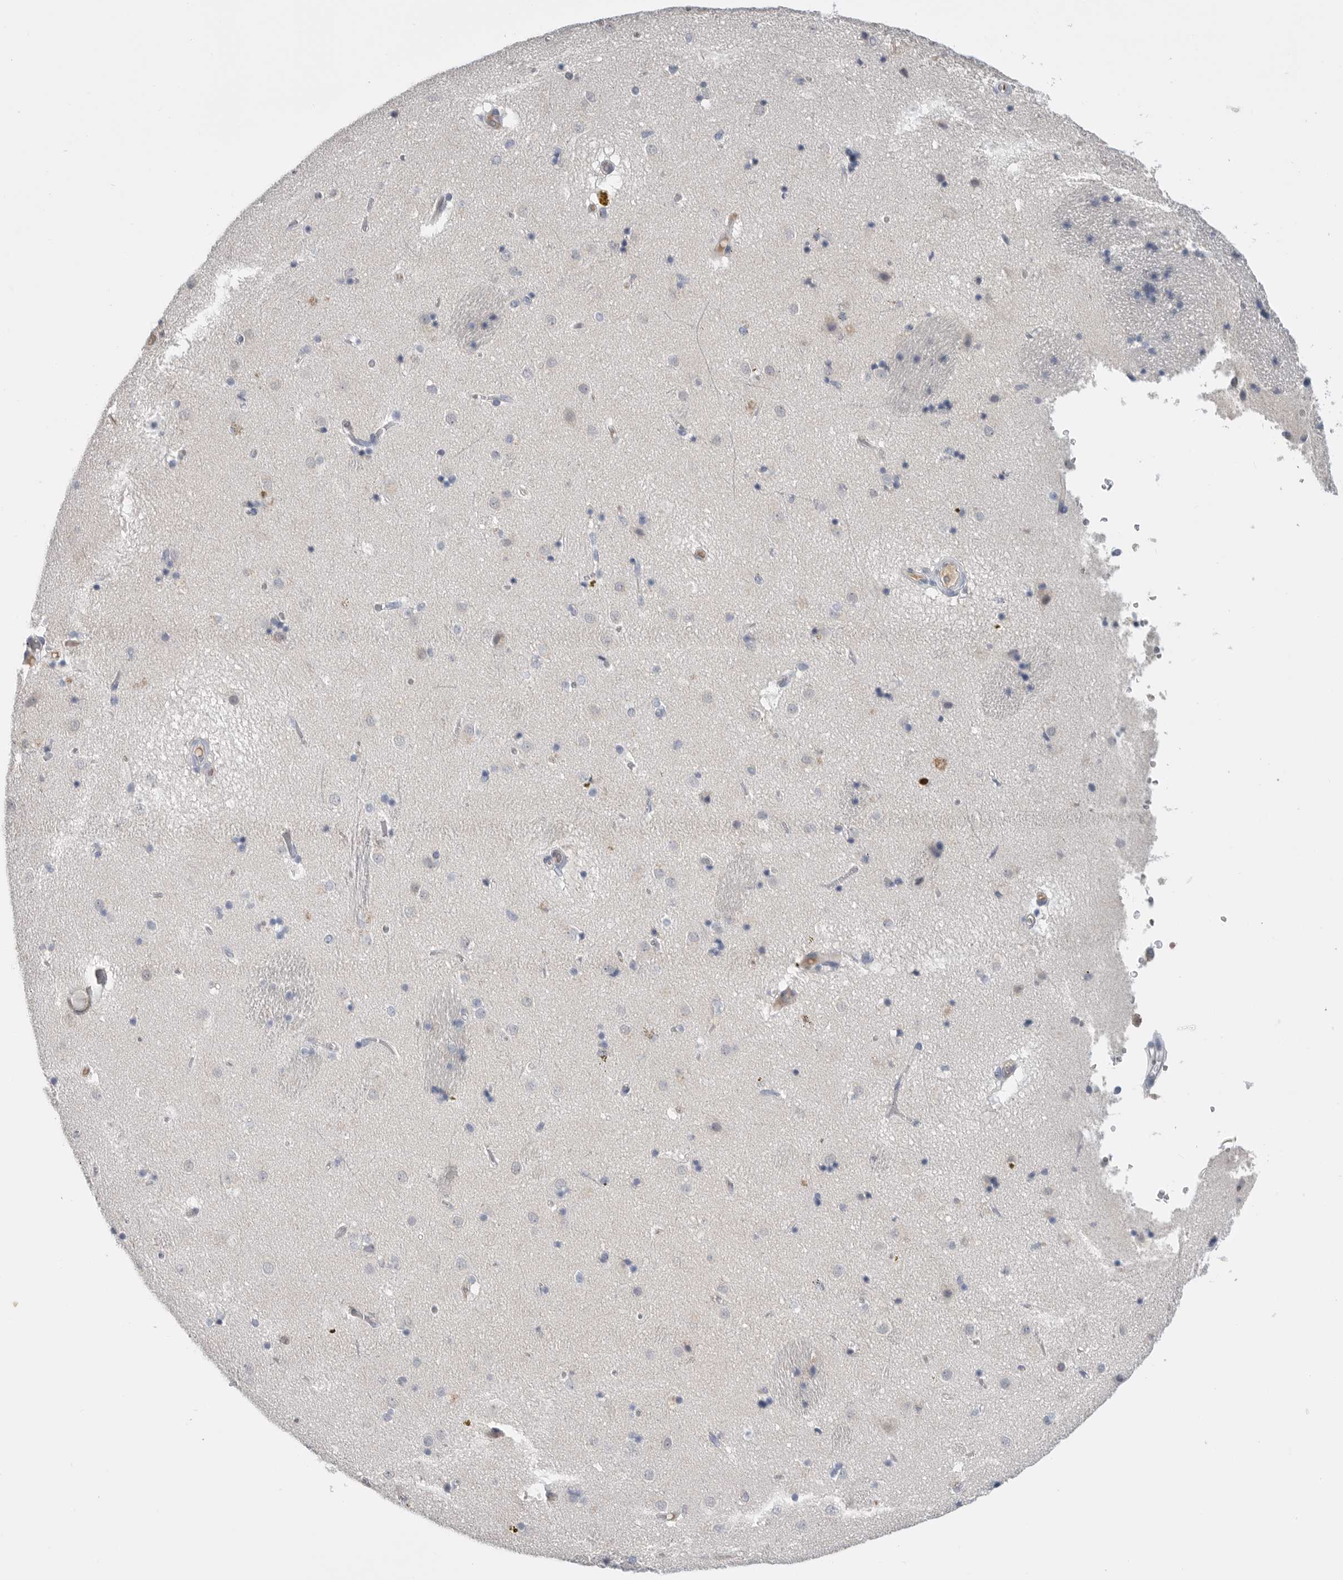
{"staining": {"intensity": "negative", "quantity": "none", "location": "none"}, "tissue": "caudate", "cell_type": "Glial cells", "image_type": "normal", "snomed": [{"axis": "morphology", "description": "Normal tissue, NOS"}, {"axis": "topography", "description": "Lateral ventricle wall"}], "caption": "This is an IHC photomicrograph of unremarkable human caudate. There is no positivity in glial cells.", "gene": "FABP6", "patient": {"sex": "male", "age": 70}}